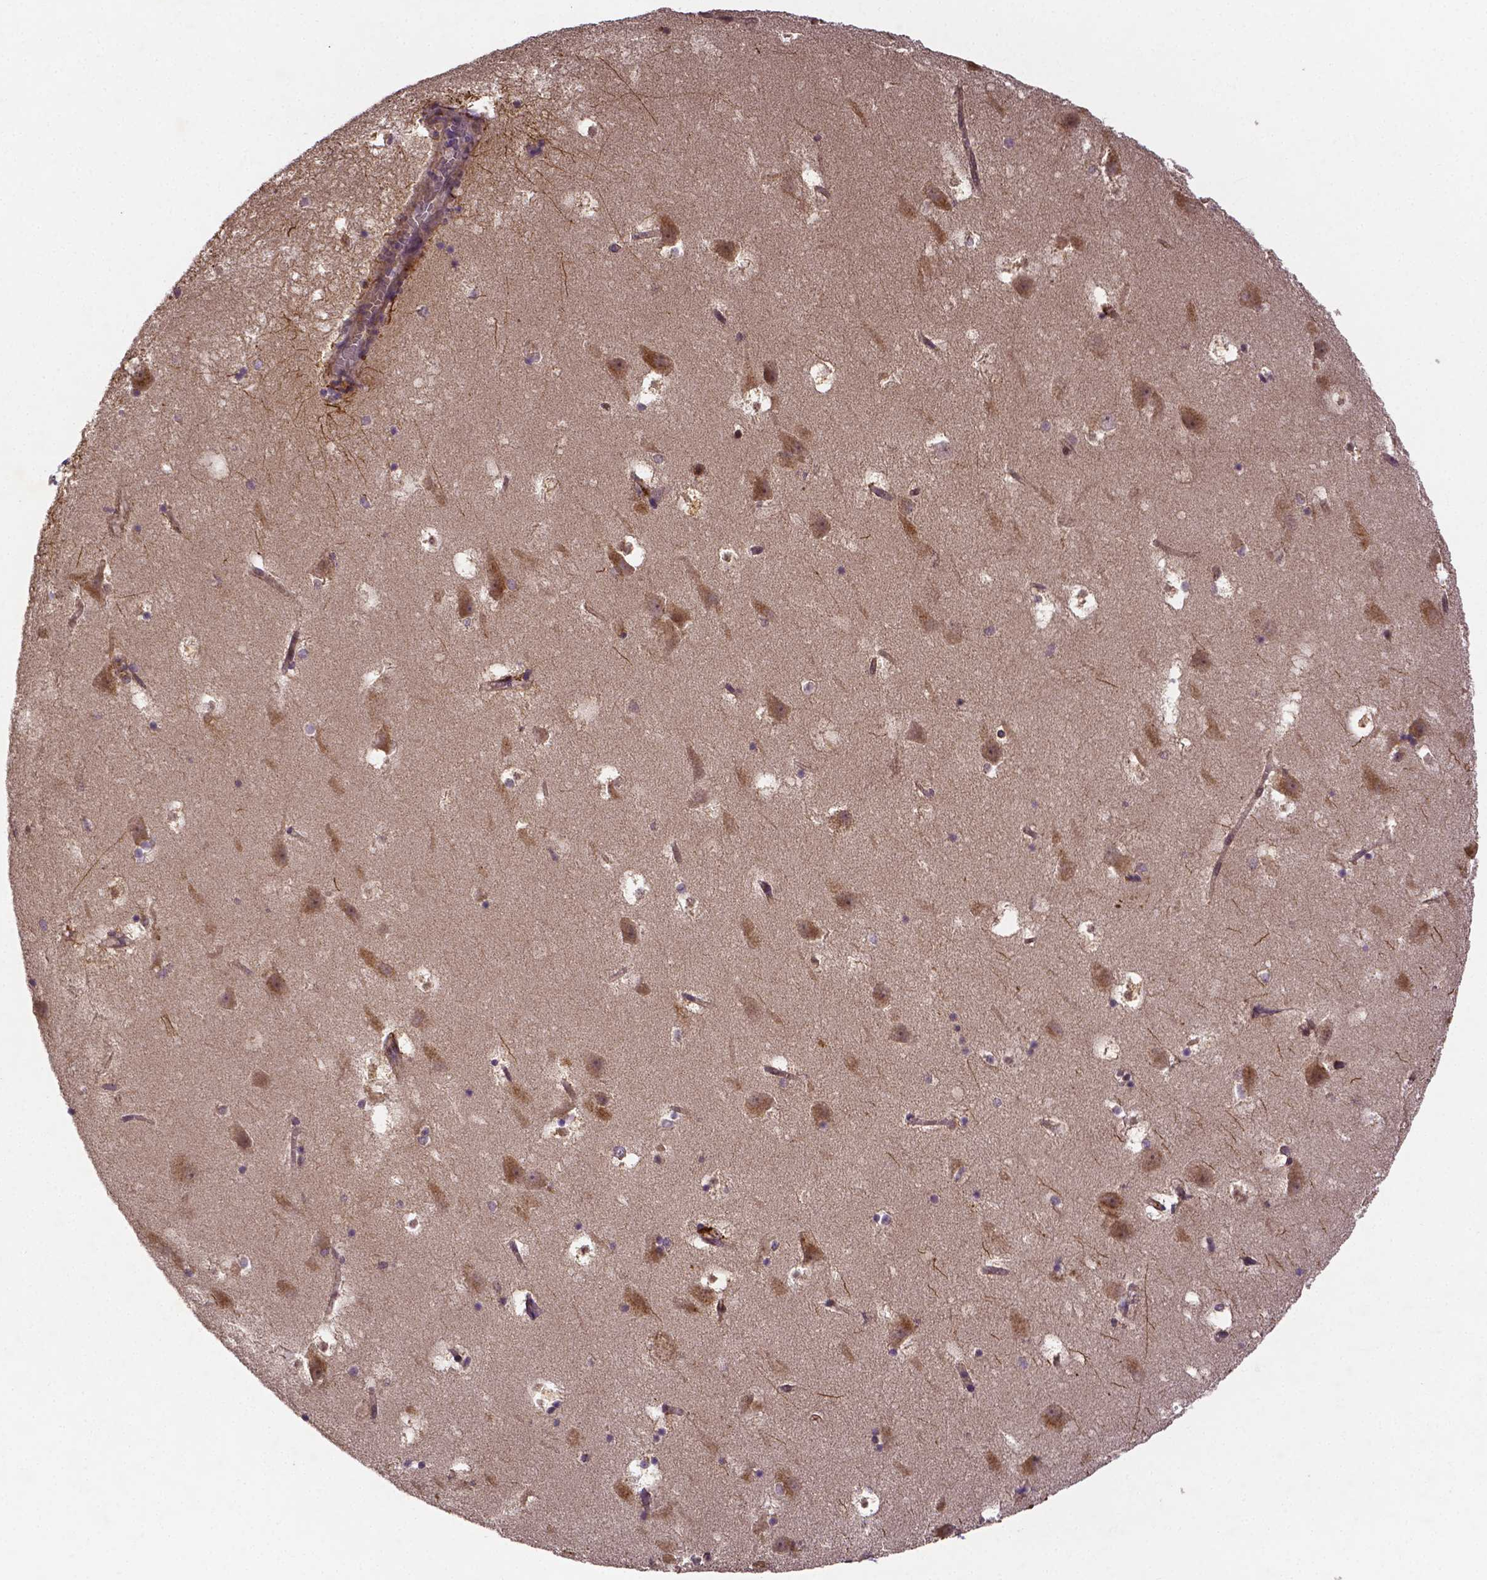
{"staining": {"intensity": "negative", "quantity": "none", "location": "none"}, "tissue": "hippocampus", "cell_type": "Glial cells", "image_type": "normal", "snomed": [{"axis": "morphology", "description": "Normal tissue, NOS"}, {"axis": "topography", "description": "Hippocampus"}], "caption": "The histopathology image reveals no staining of glial cells in normal hippocampus.", "gene": "RNF123", "patient": {"sex": "male", "age": 58}}